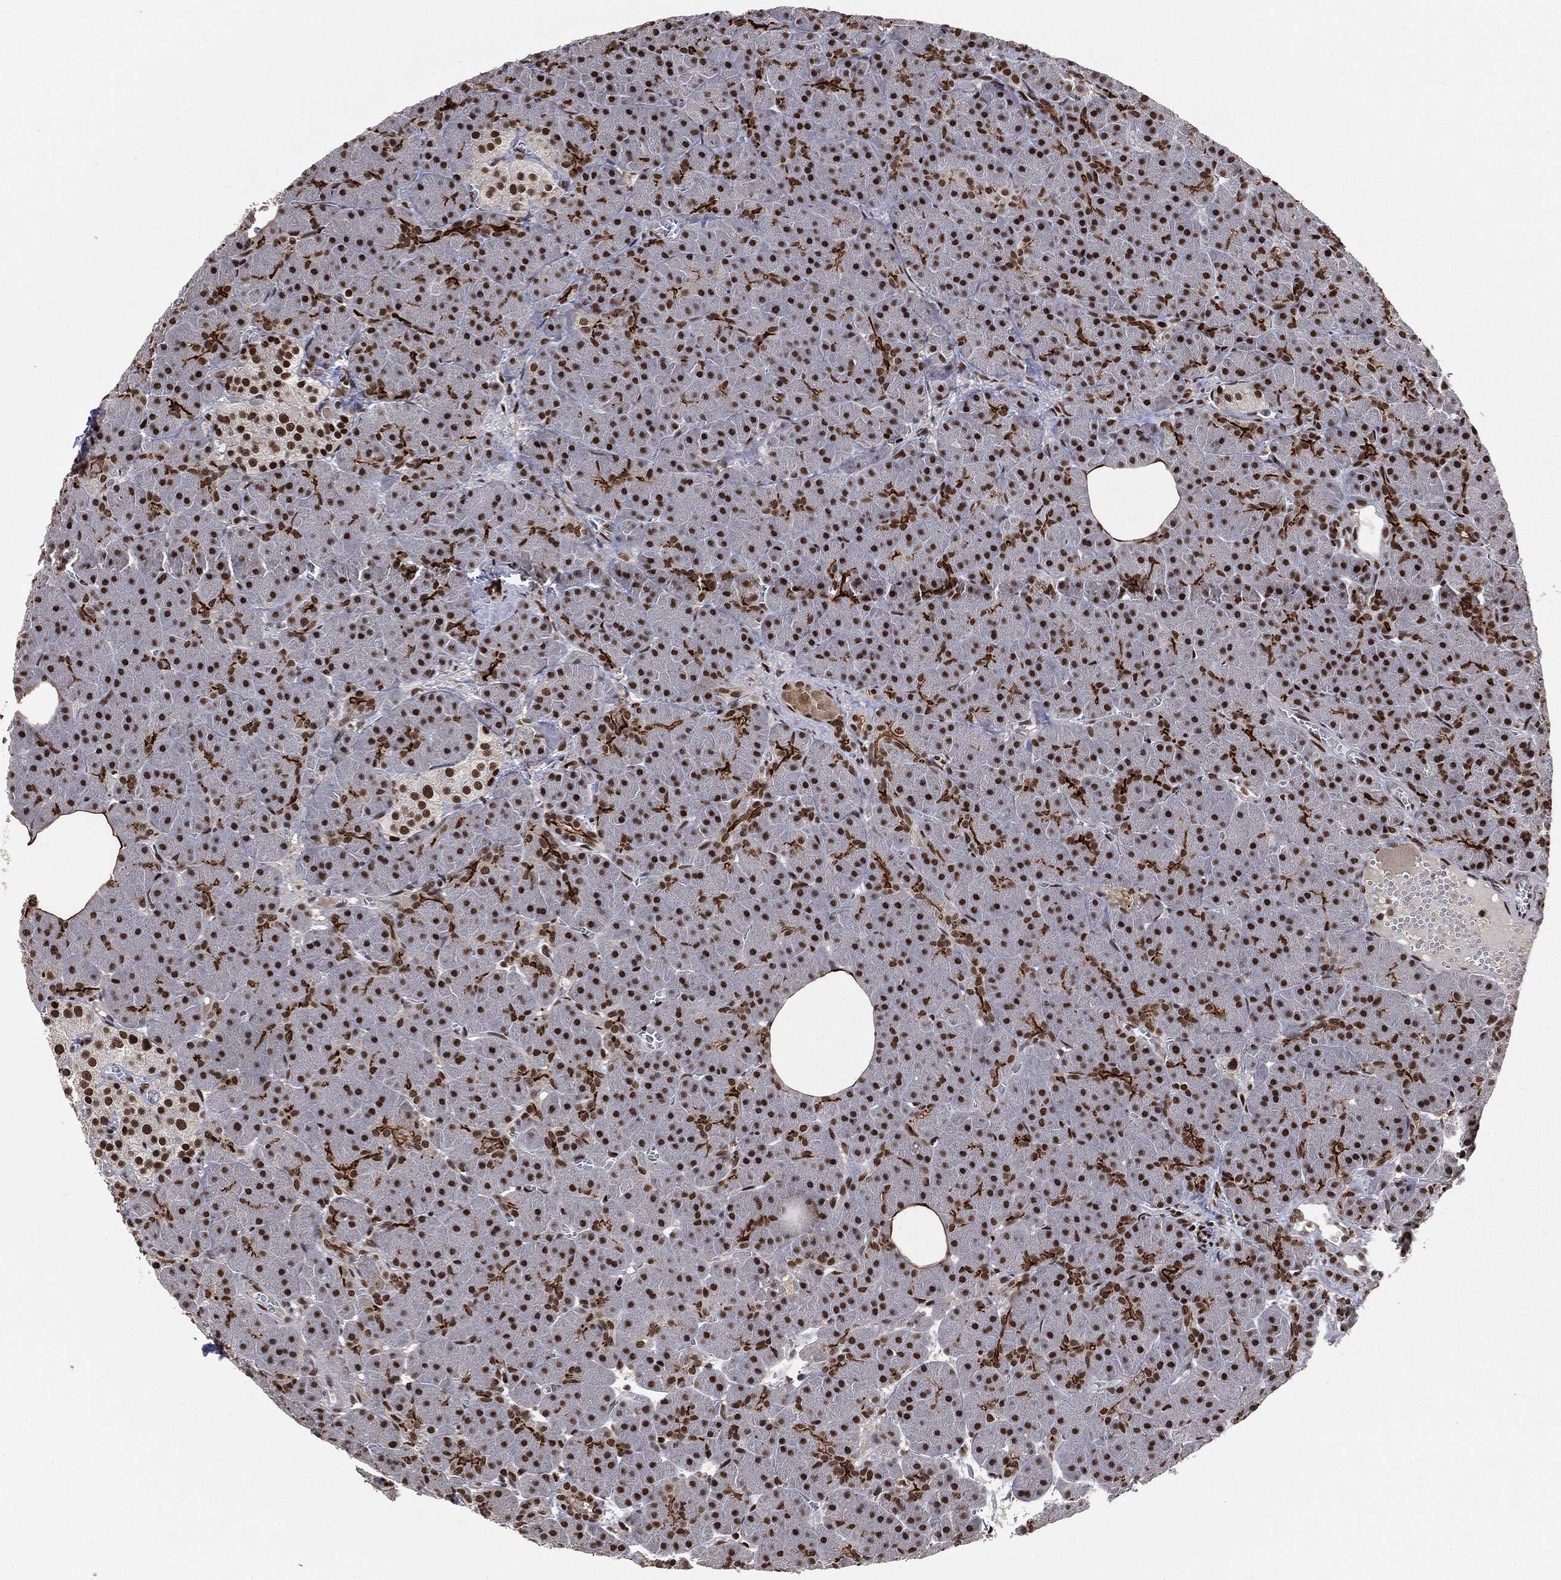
{"staining": {"intensity": "strong", "quantity": ">75%", "location": "nuclear"}, "tissue": "pancreas", "cell_type": "Exocrine glandular cells", "image_type": "normal", "snomed": [{"axis": "morphology", "description": "Normal tissue, NOS"}, {"axis": "topography", "description": "Pancreas"}], "caption": "Strong nuclear positivity for a protein is appreciated in approximately >75% of exocrine glandular cells of normal pancreas using IHC.", "gene": "DPH2", "patient": {"sex": "male", "age": 61}}